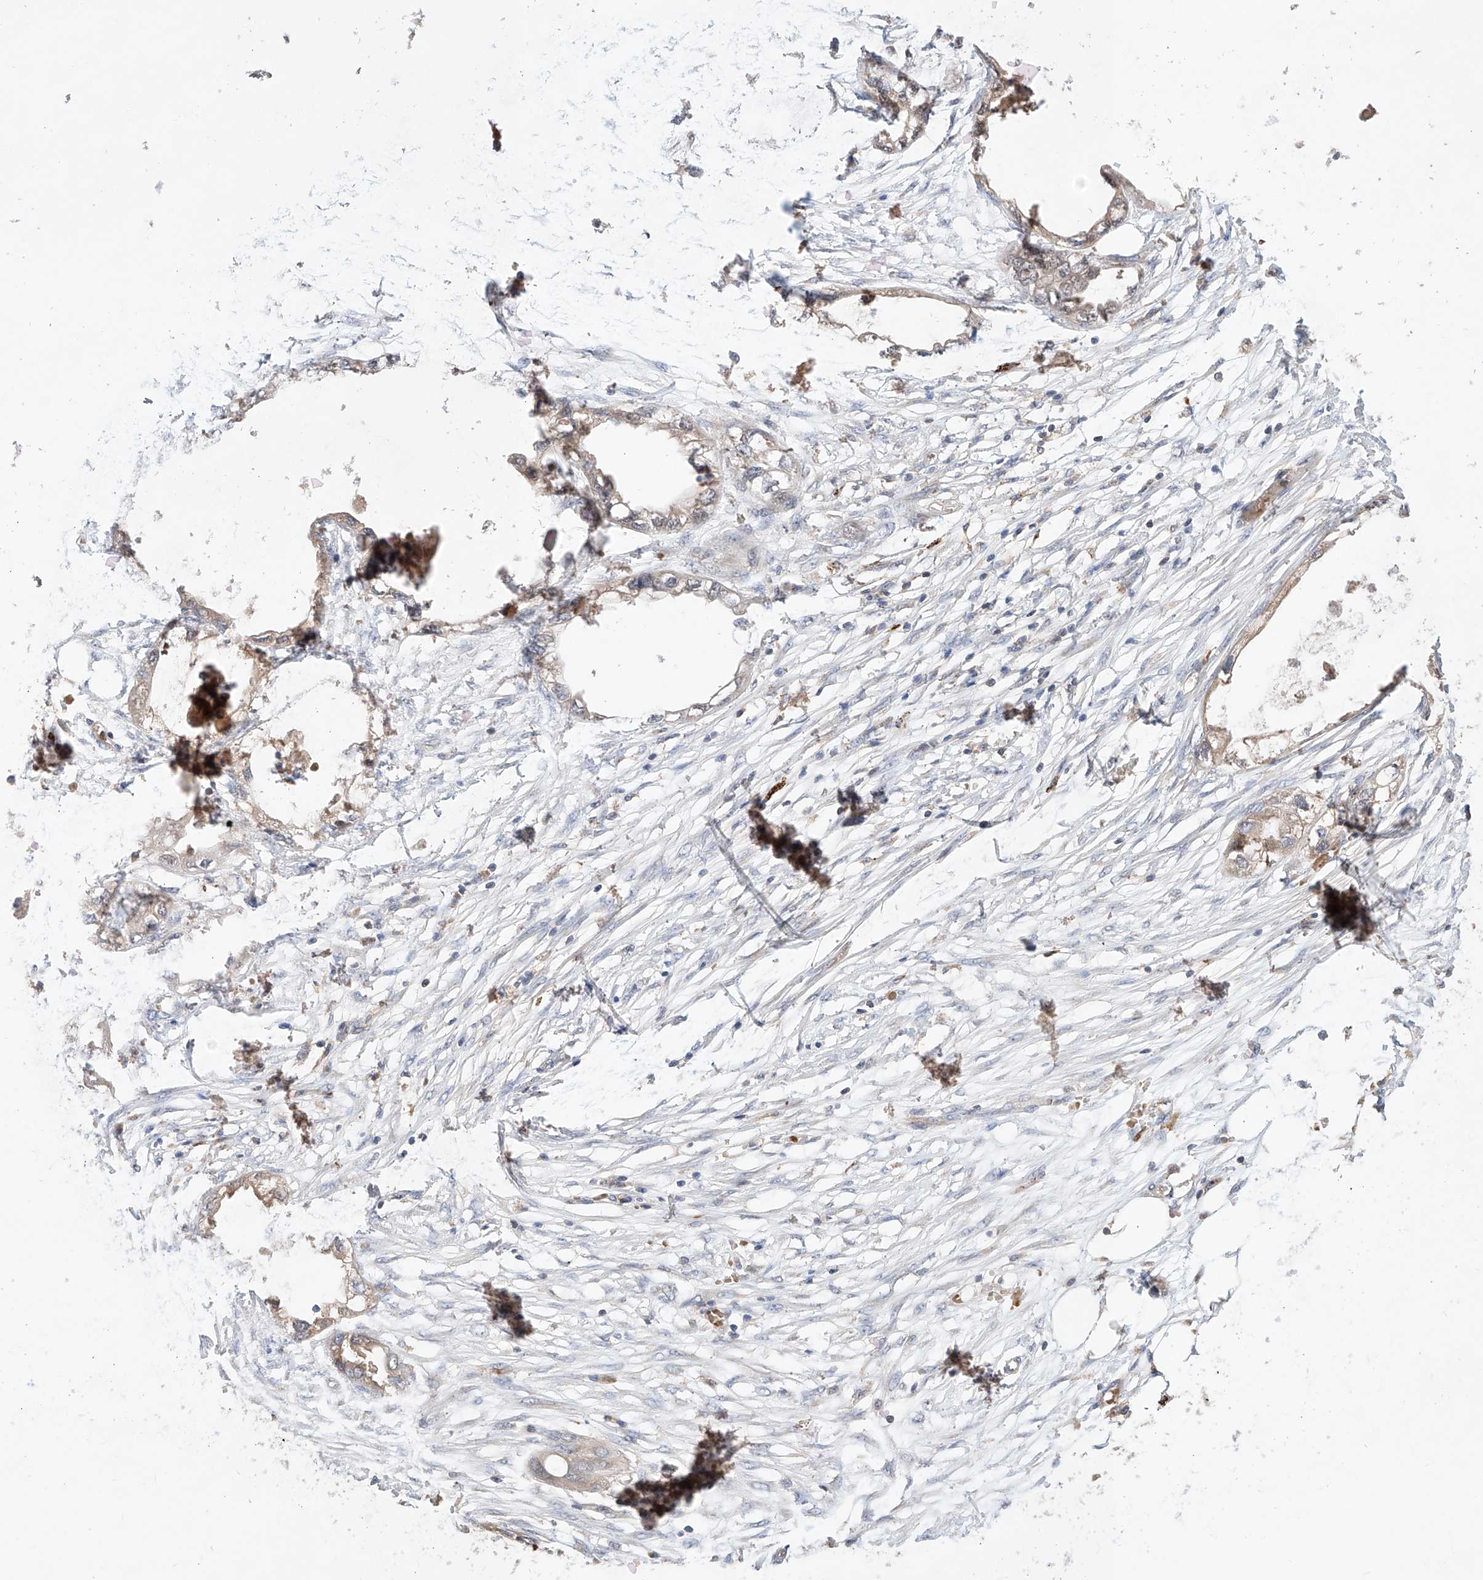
{"staining": {"intensity": "weak", "quantity": "<25%", "location": "cytoplasmic/membranous"}, "tissue": "endometrial cancer", "cell_type": "Tumor cells", "image_type": "cancer", "snomed": [{"axis": "morphology", "description": "Adenocarcinoma, NOS"}, {"axis": "morphology", "description": "Adenocarcinoma, metastatic, NOS"}, {"axis": "topography", "description": "Adipose tissue"}, {"axis": "topography", "description": "Endometrium"}], "caption": "Tumor cells are negative for brown protein staining in endometrial adenocarcinoma.", "gene": "TSNAX", "patient": {"sex": "female", "age": 67}}